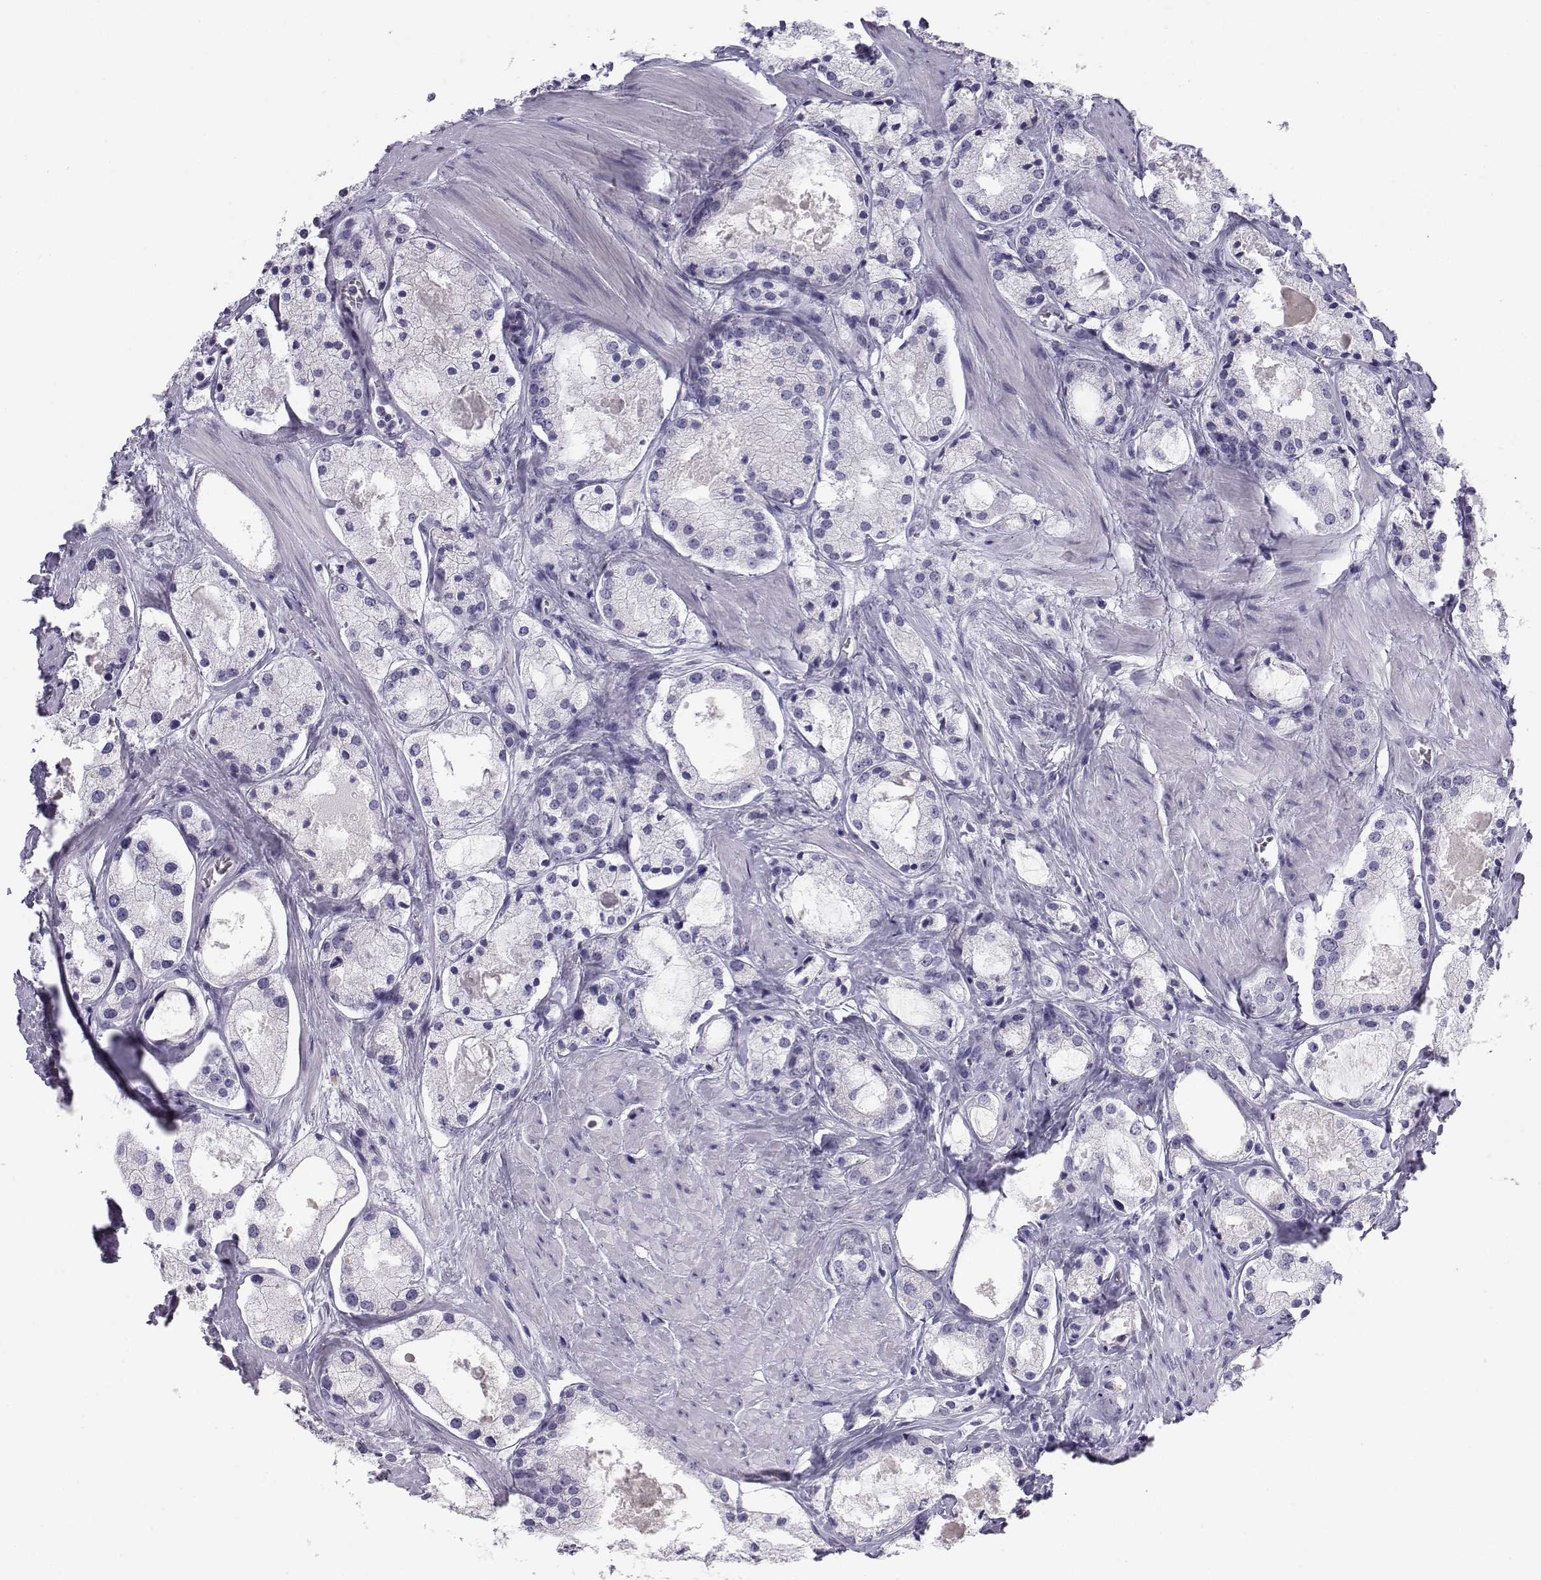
{"staining": {"intensity": "negative", "quantity": "none", "location": "none"}, "tissue": "prostate cancer", "cell_type": "Tumor cells", "image_type": "cancer", "snomed": [{"axis": "morphology", "description": "Adenocarcinoma, NOS"}, {"axis": "morphology", "description": "Adenocarcinoma, High grade"}, {"axis": "topography", "description": "Prostate"}], "caption": "The histopathology image reveals no significant positivity in tumor cells of prostate cancer. (Brightfield microscopy of DAB immunohistochemistry (IHC) at high magnification).", "gene": "RNASE12", "patient": {"sex": "male", "age": 64}}